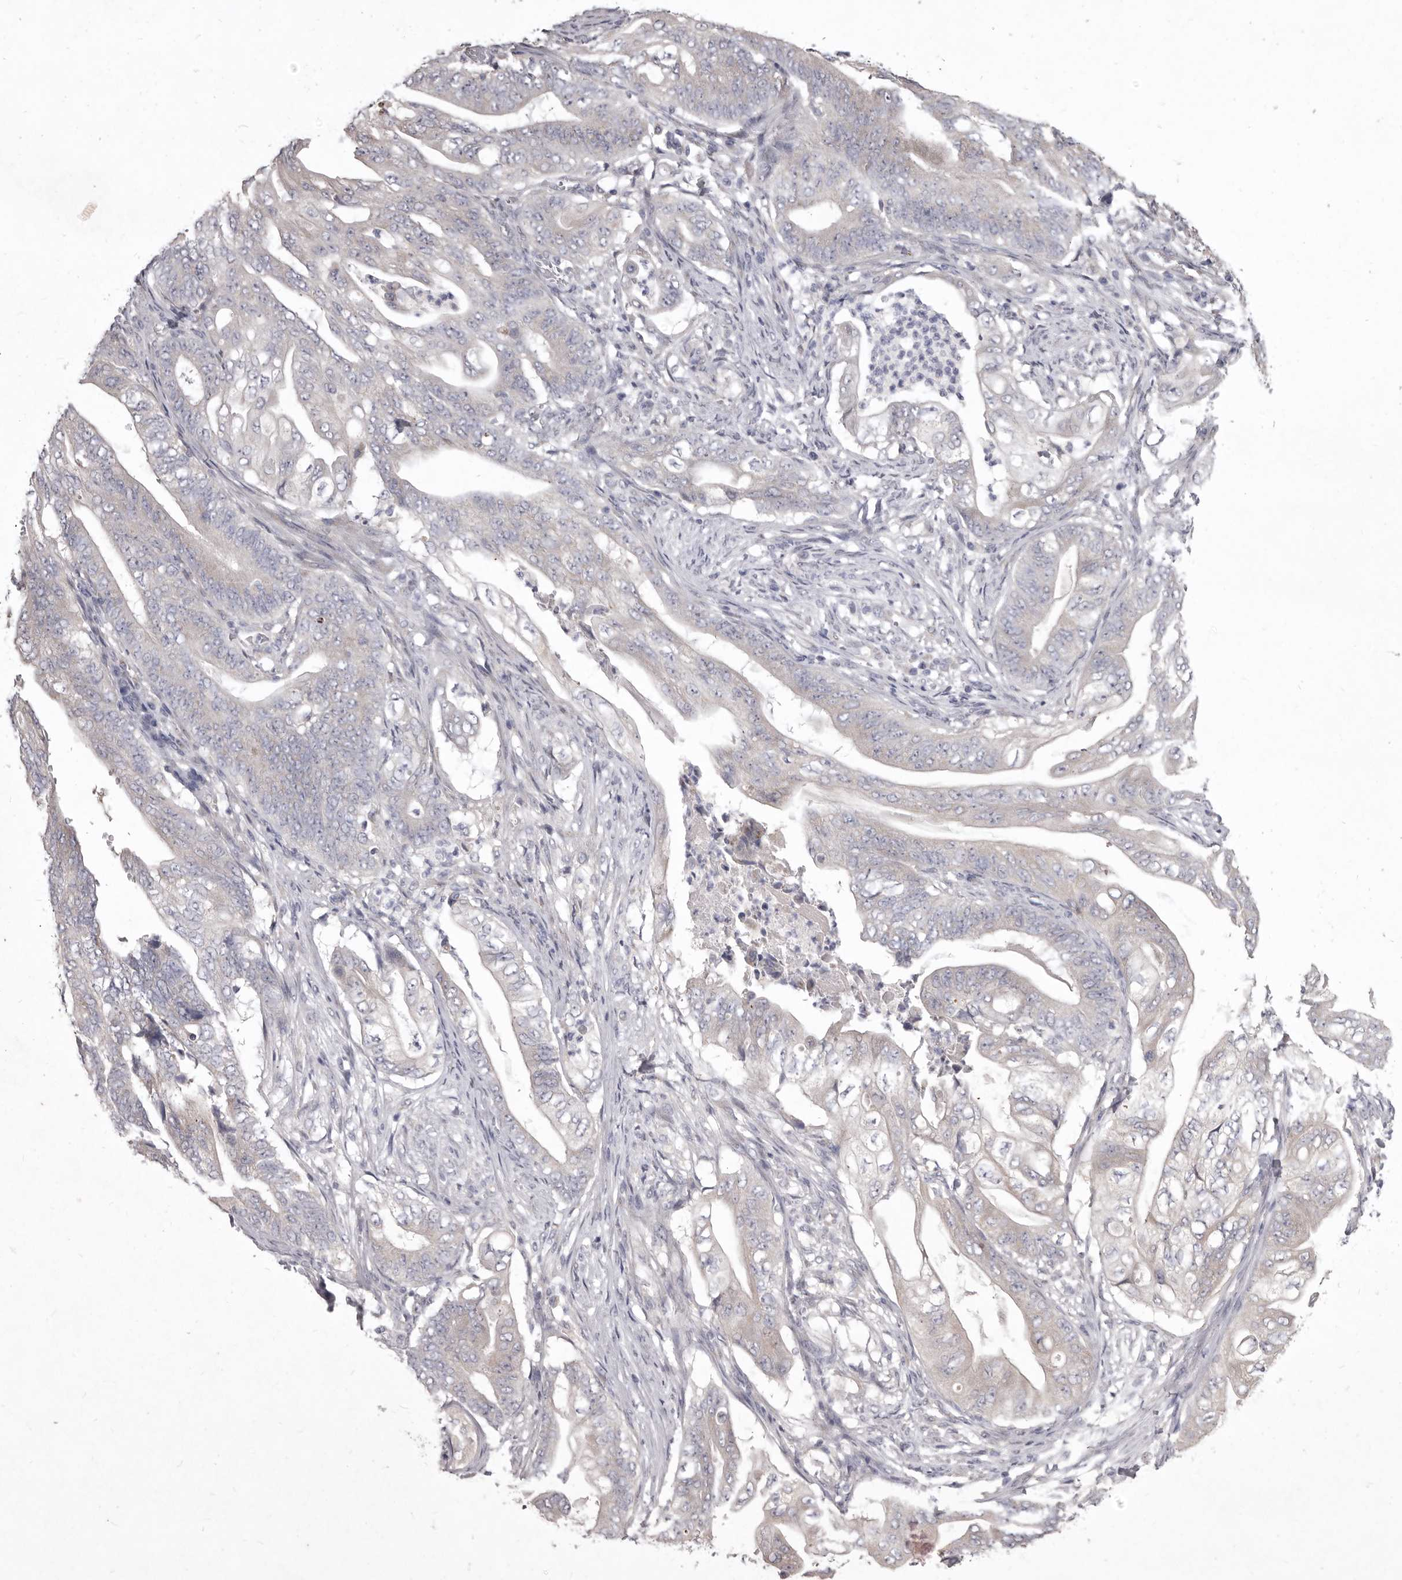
{"staining": {"intensity": "negative", "quantity": "none", "location": "none"}, "tissue": "stomach cancer", "cell_type": "Tumor cells", "image_type": "cancer", "snomed": [{"axis": "morphology", "description": "Adenocarcinoma, NOS"}, {"axis": "topography", "description": "Stomach"}], "caption": "Immunohistochemistry (IHC) histopathology image of neoplastic tissue: human stomach cancer stained with DAB shows no significant protein expression in tumor cells. The staining is performed using DAB brown chromogen with nuclei counter-stained in using hematoxylin.", "gene": "P2RX6", "patient": {"sex": "female", "age": 73}}